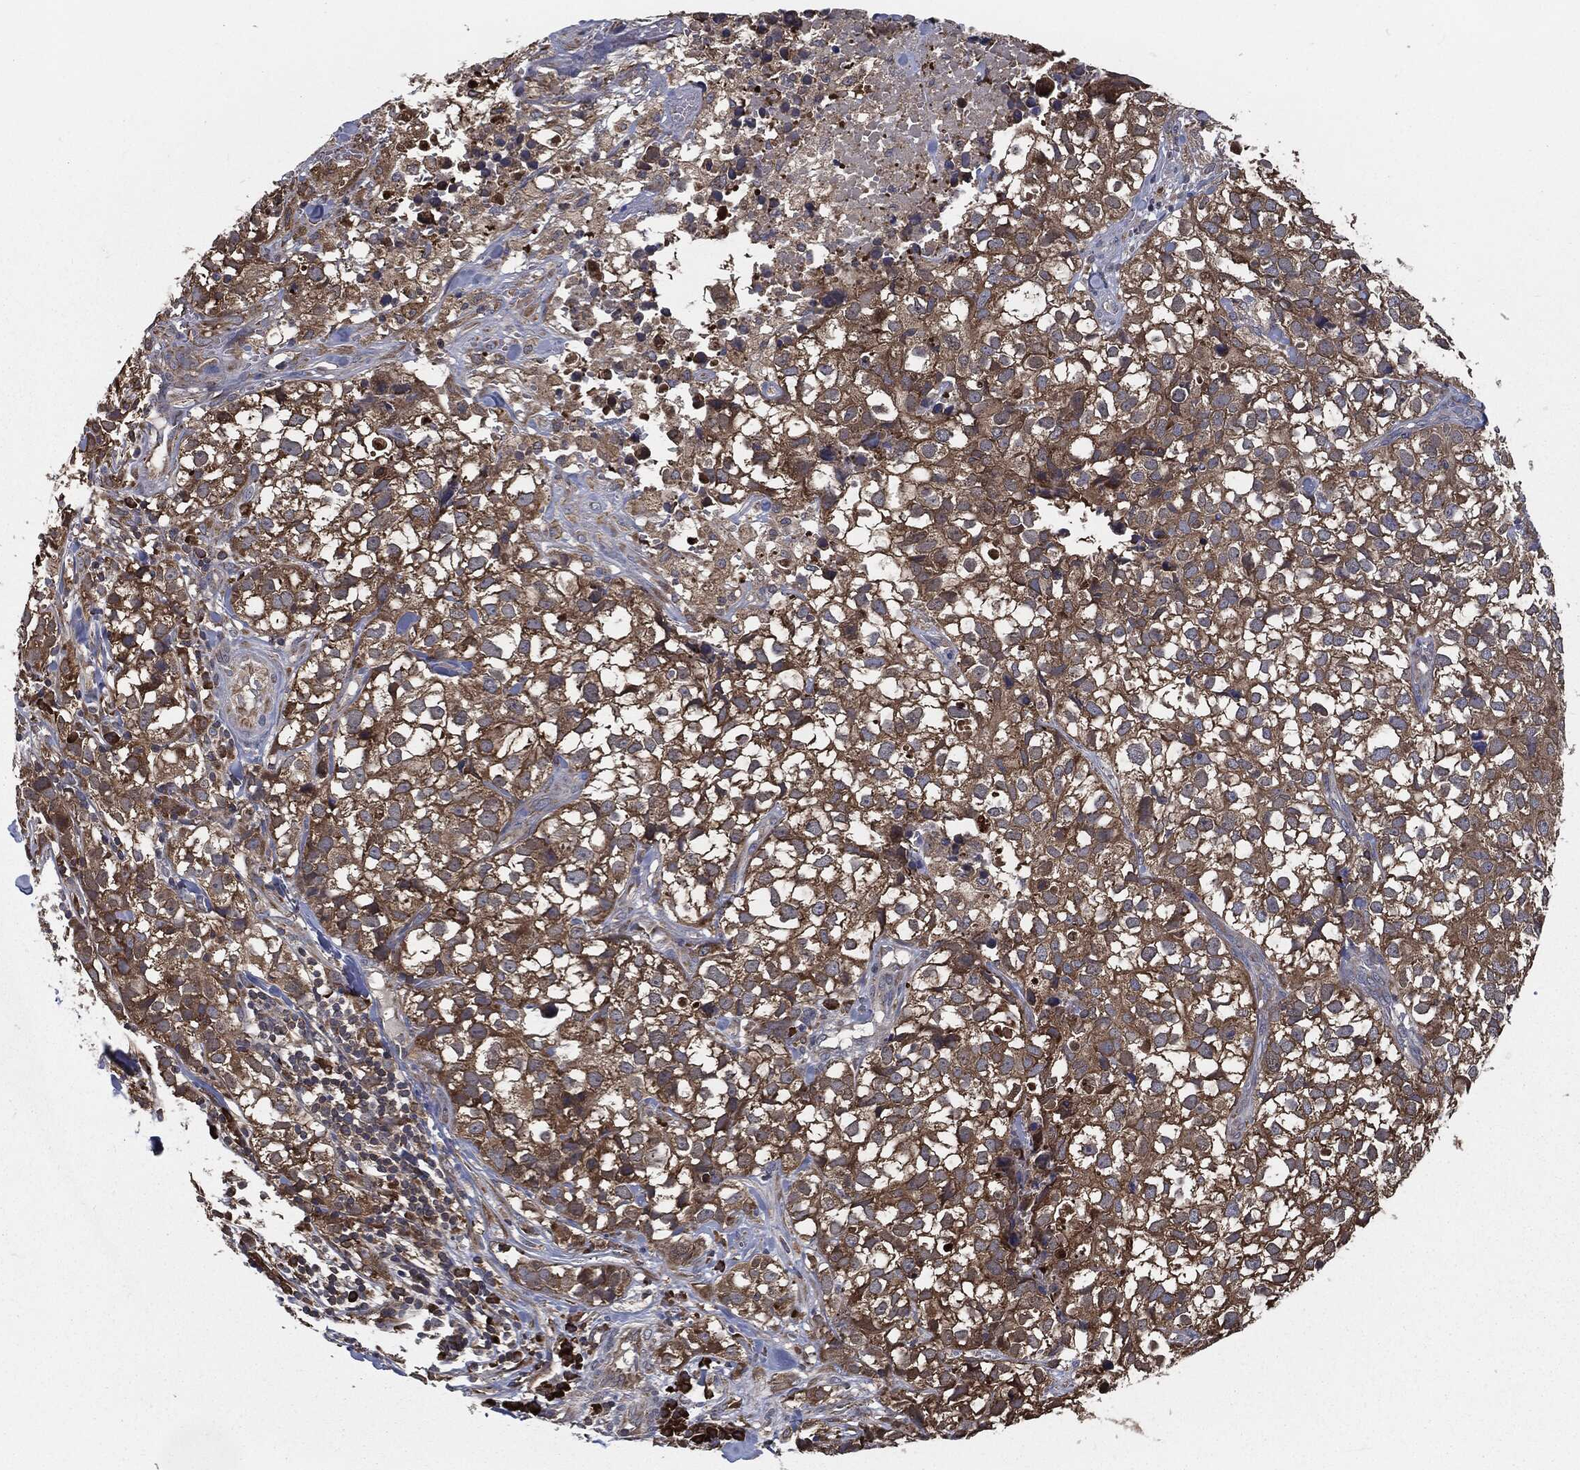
{"staining": {"intensity": "moderate", "quantity": ">75%", "location": "cytoplasmic/membranous"}, "tissue": "breast cancer", "cell_type": "Tumor cells", "image_type": "cancer", "snomed": [{"axis": "morphology", "description": "Duct carcinoma"}, {"axis": "topography", "description": "Breast"}], "caption": "Intraductal carcinoma (breast) stained for a protein displays moderate cytoplasmic/membranous positivity in tumor cells. (DAB (3,3'-diaminobenzidine) IHC with brightfield microscopy, high magnification).", "gene": "PRDX4", "patient": {"sex": "female", "age": 30}}